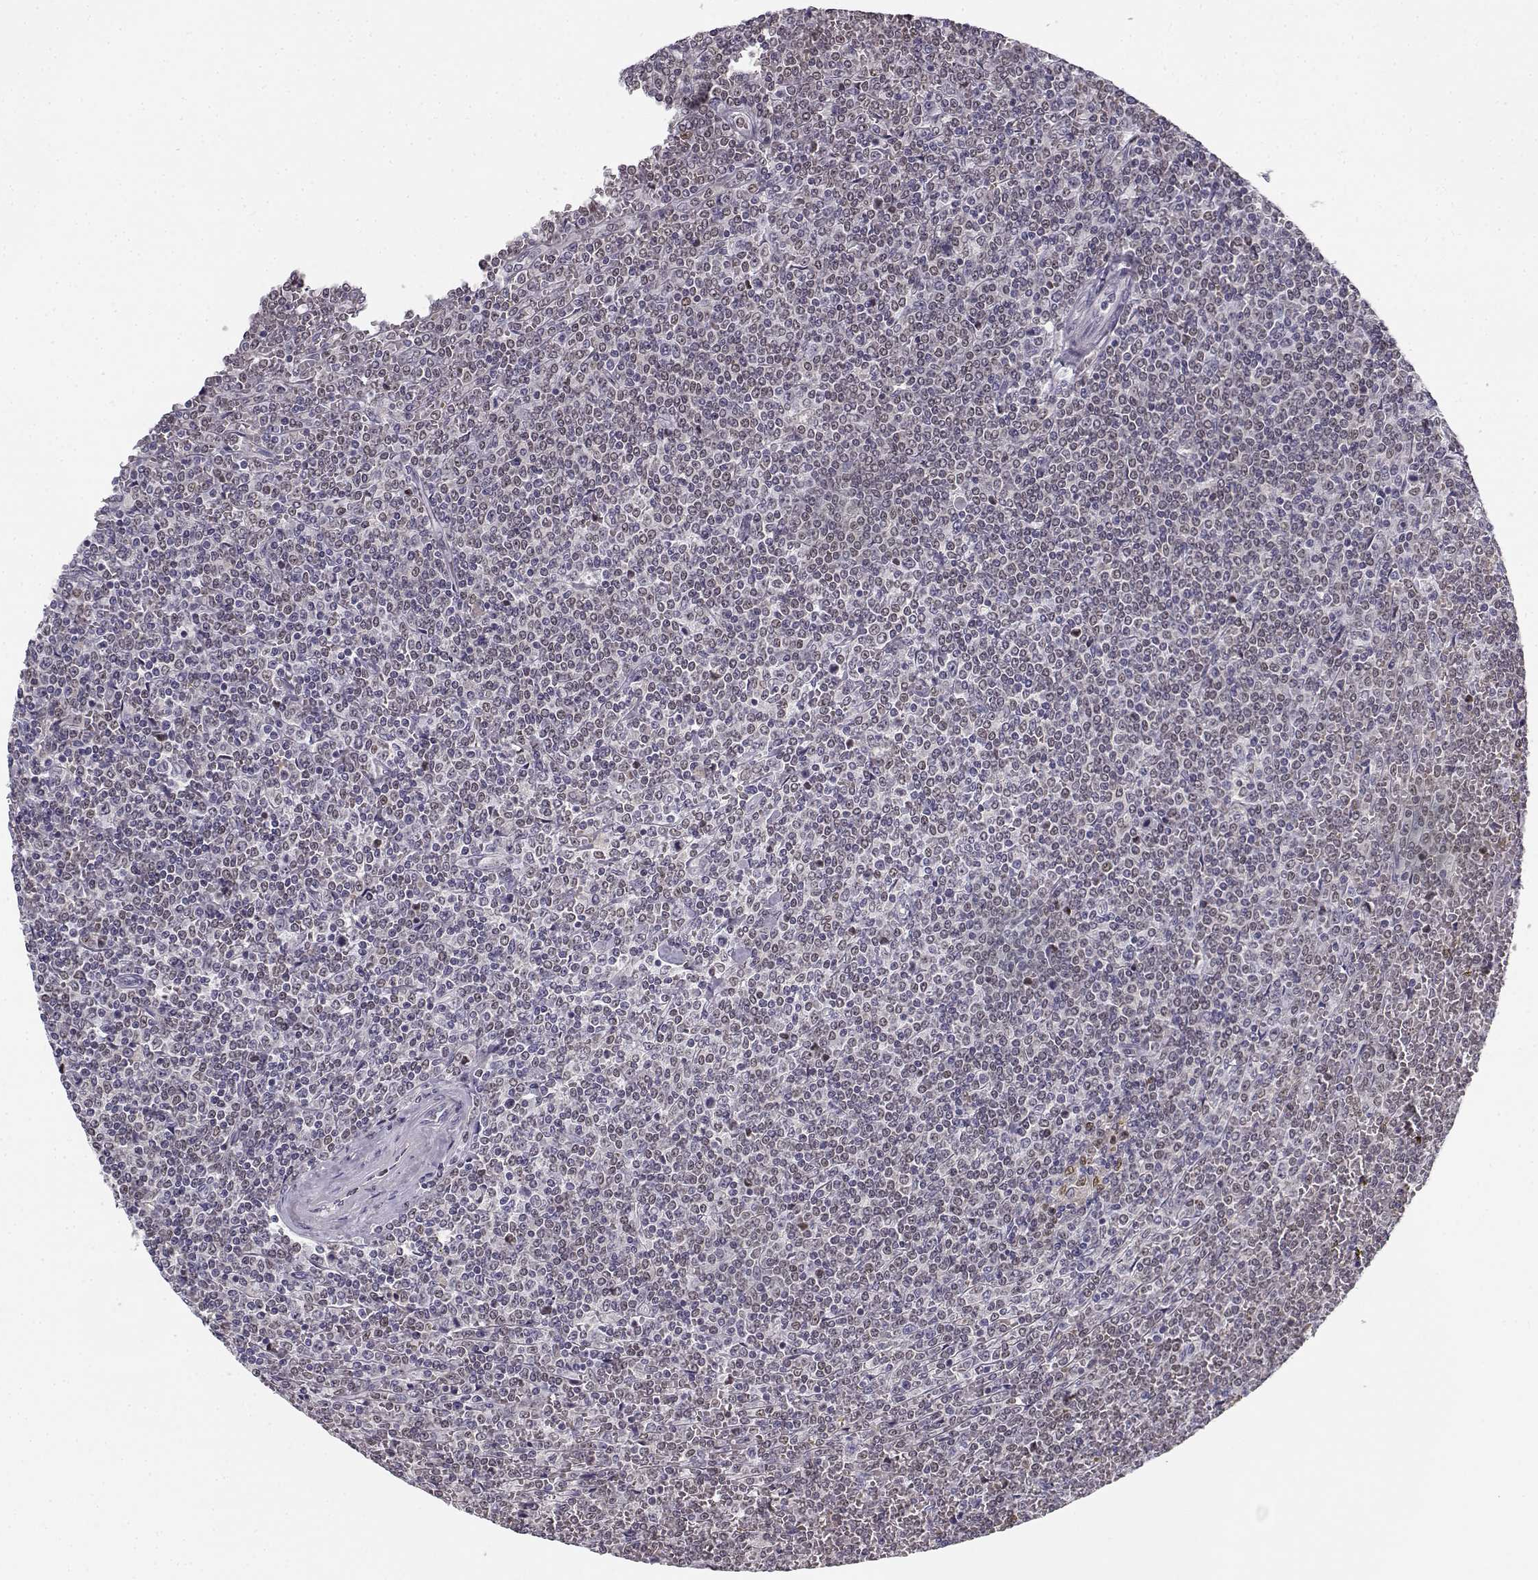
{"staining": {"intensity": "negative", "quantity": "none", "location": "none"}, "tissue": "lymphoma", "cell_type": "Tumor cells", "image_type": "cancer", "snomed": [{"axis": "morphology", "description": "Malignant lymphoma, non-Hodgkin's type, Low grade"}, {"axis": "topography", "description": "Spleen"}], "caption": "Immunohistochemistry (IHC) of human malignant lymphoma, non-Hodgkin's type (low-grade) shows no positivity in tumor cells.", "gene": "DDX25", "patient": {"sex": "female", "age": 19}}